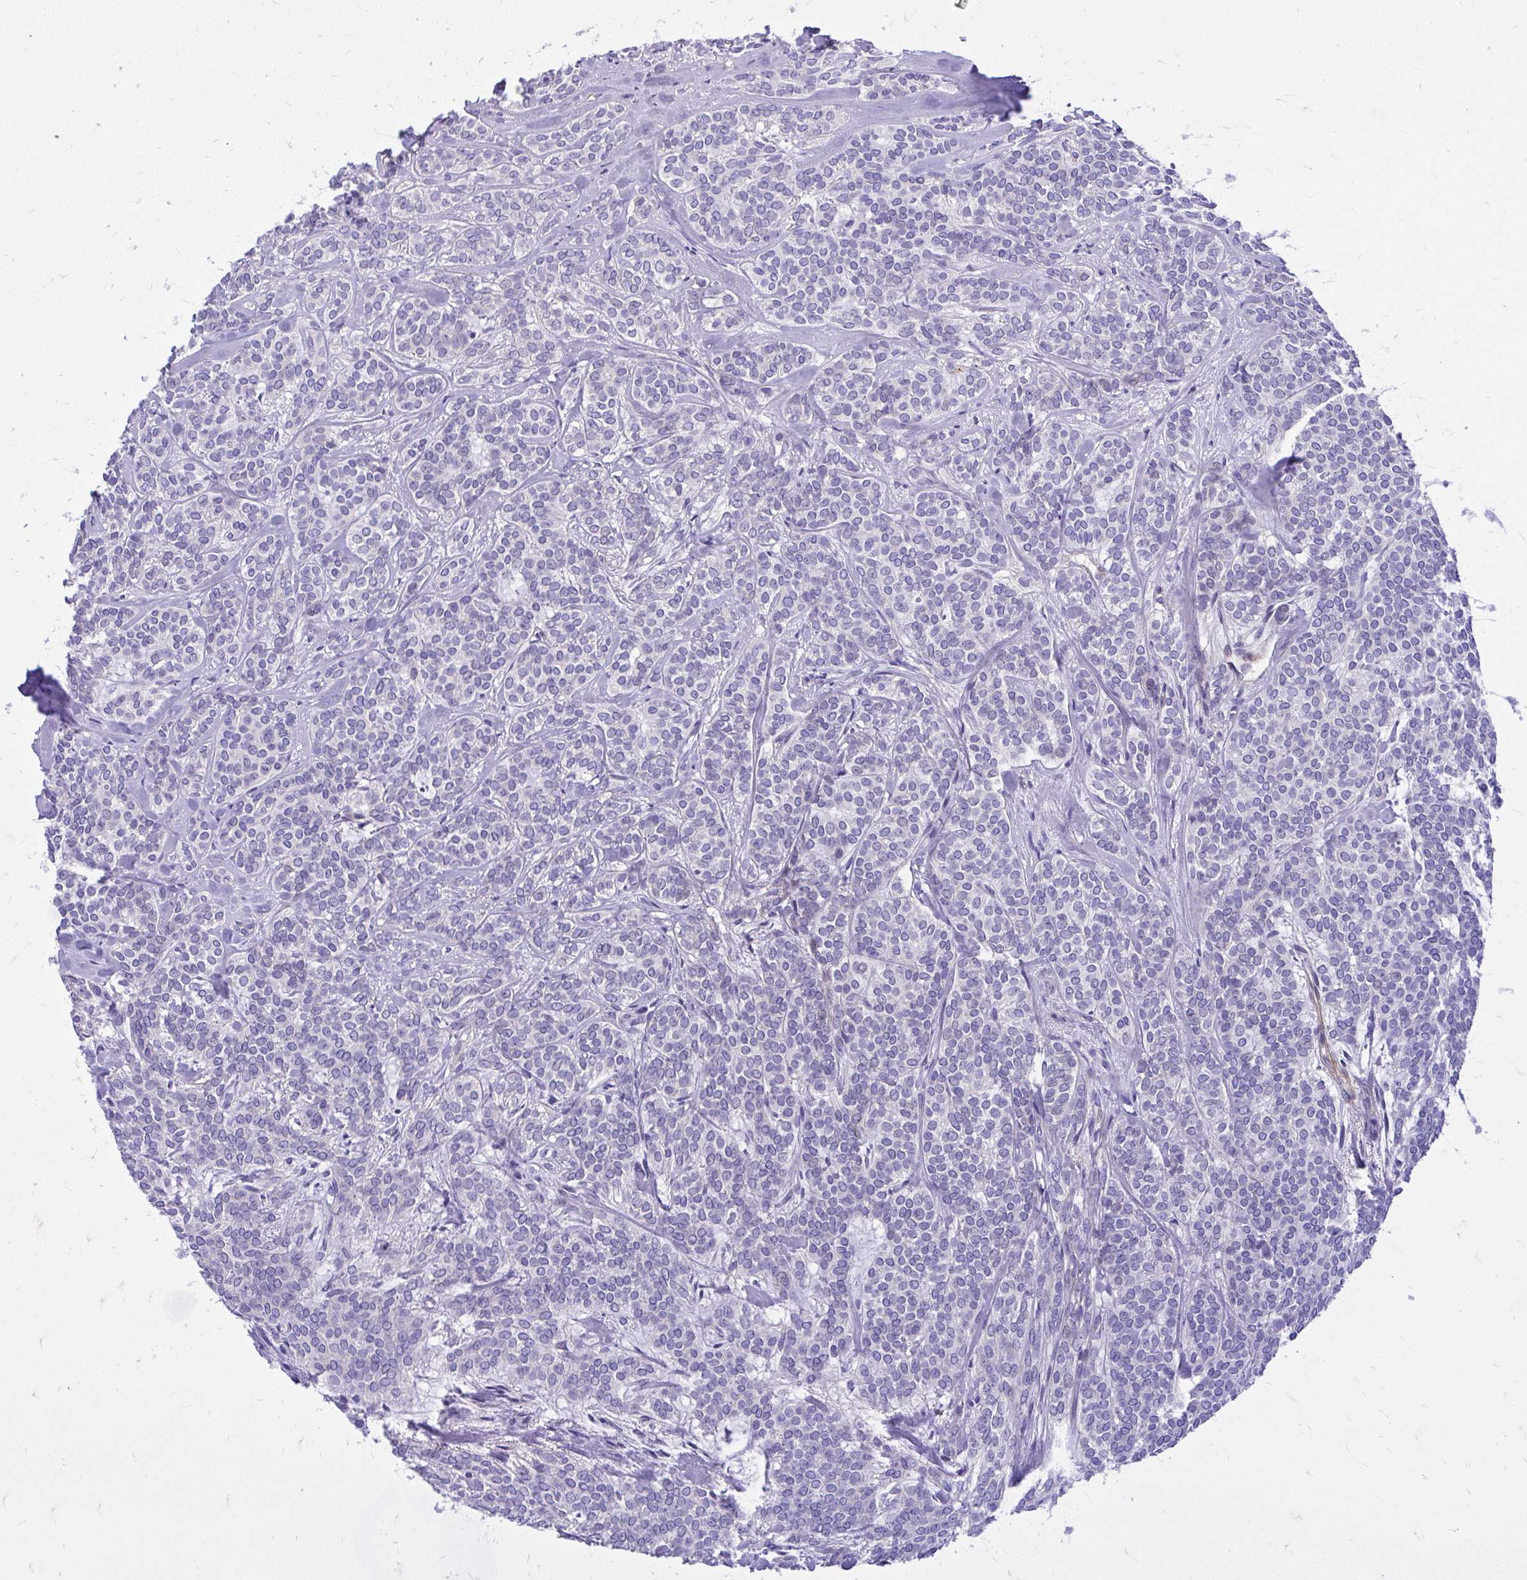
{"staining": {"intensity": "negative", "quantity": "none", "location": "none"}, "tissue": "head and neck cancer", "cell_type": "Tumor cells", "image_type": "cancer", "snomed": [{"axis": "morphology", "description": "Adenocarcinoma, NOS"}, {"axis": "topography", "description": "Head-Neck"}], "caption": "Image shows no protein positivity in tumor cells of head and neck adenocarcinoma tissue. (DAB (3,3'-diaminobenzidine) immunohistochemistry (IHC), high magnification).", "gene": "ADAMTSL1", "patient": {"sex": "female", "age": 57}}